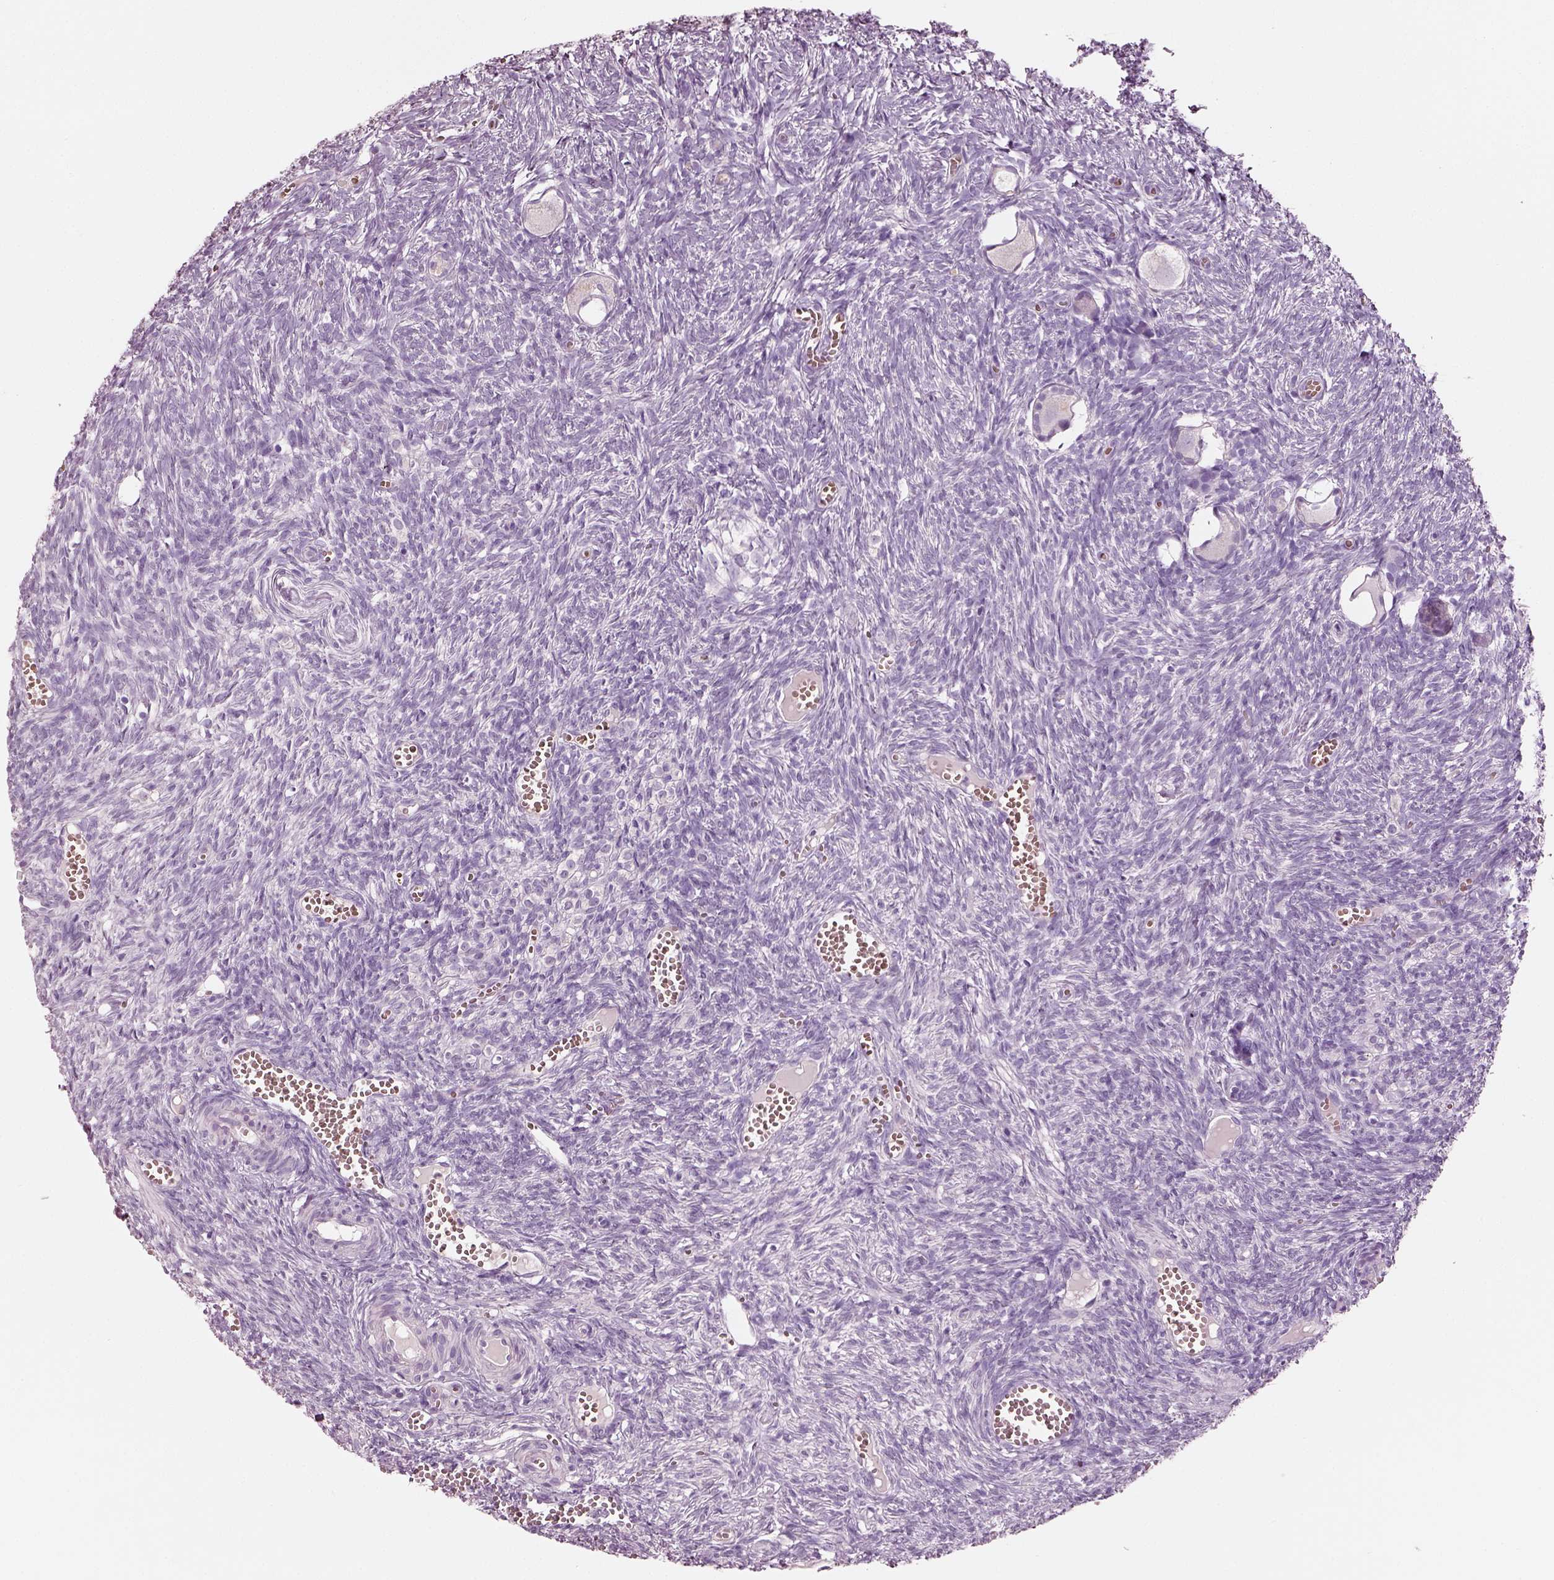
{"staining": {"intensity": "negative", "quantity": "none", "location": "none"}, "tissue": "ovary", "cell_type": "Follicle cells", "image_type": "normal", "snomed": [{"axis": "morphology", "description": "Normal tissue, NOS"}, {"axis": "topography", "description": "Ovary"}], "caption": "Ovary stained for a protein using immunohistochemistry reveals no positivity follicle cells.", "gene": "ELSPBP1", "patient": {"sex": "female", "age": 43}}